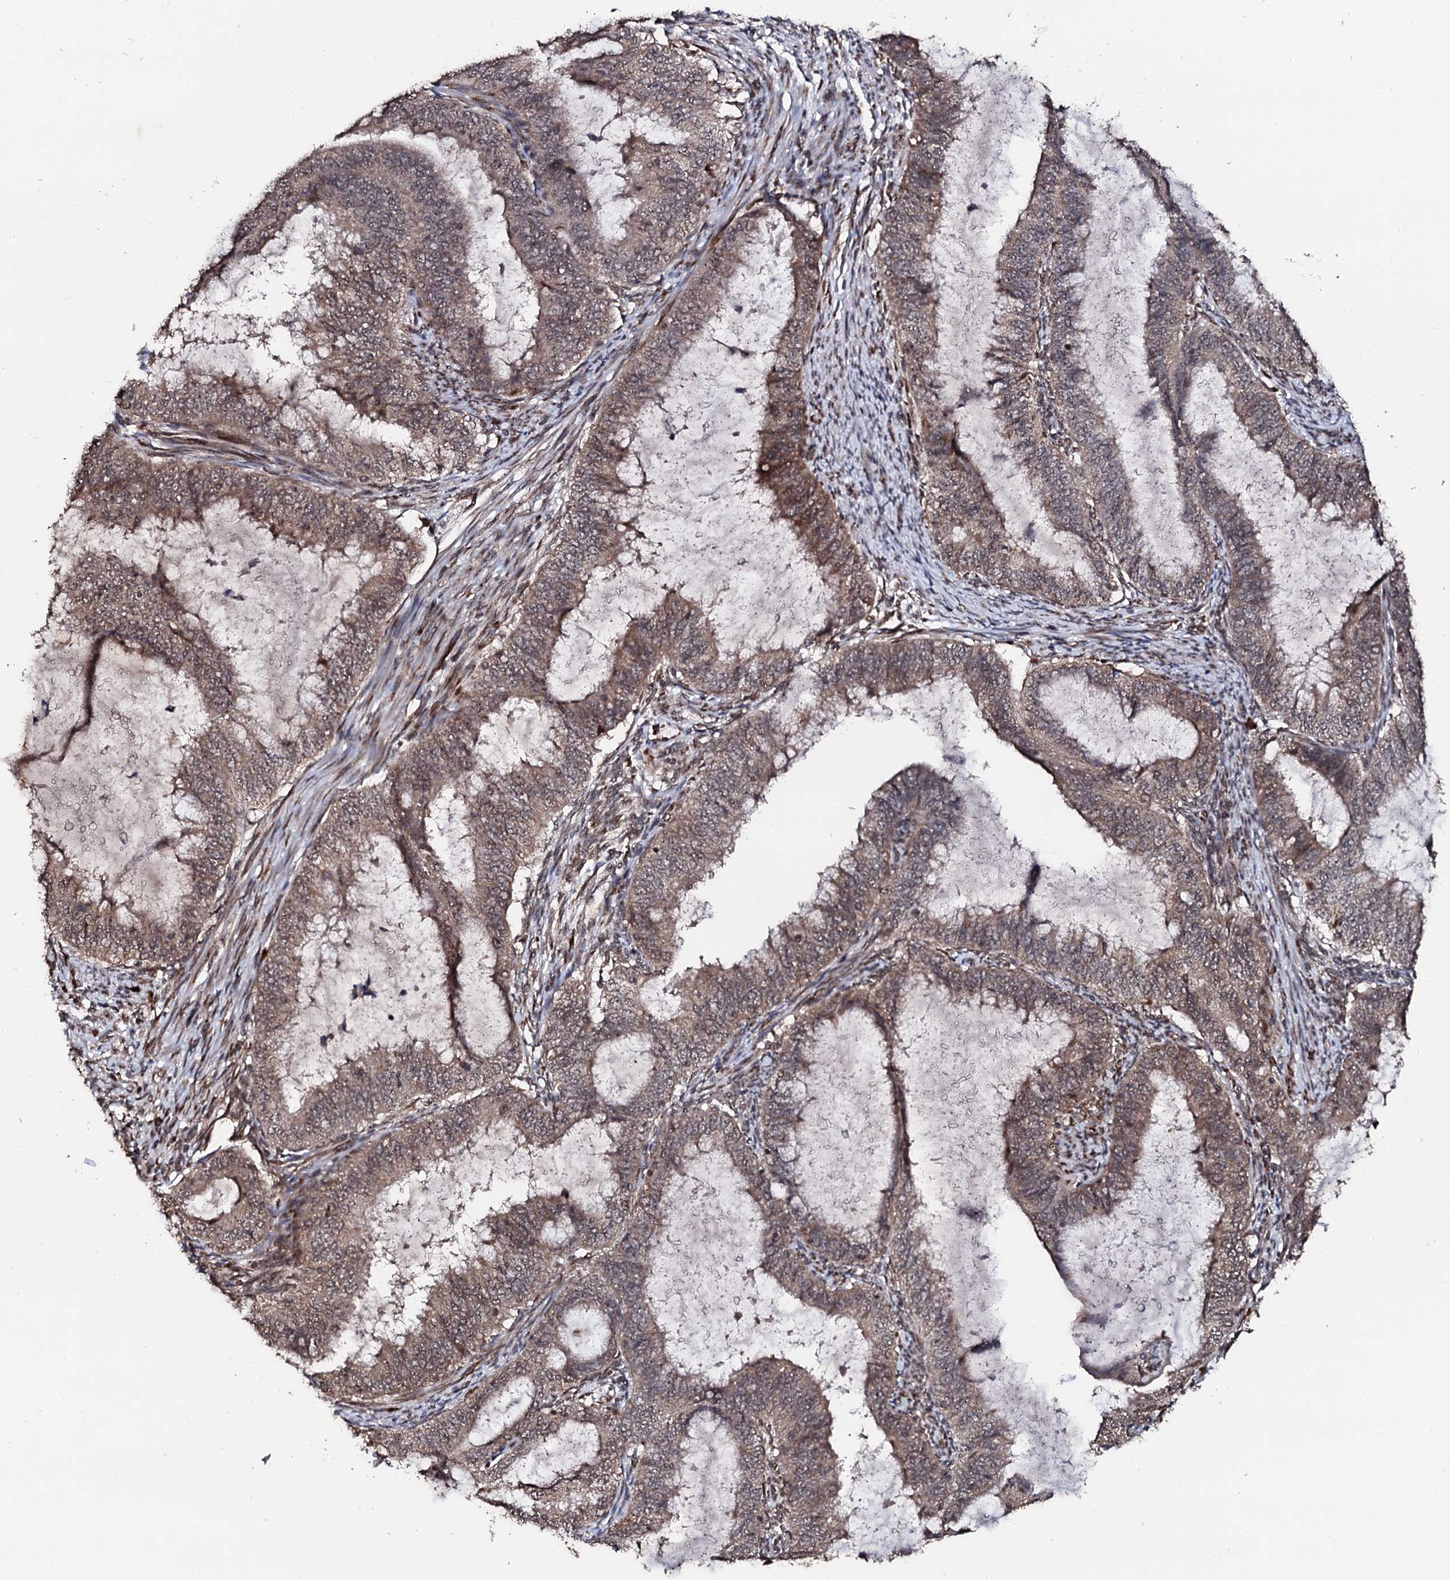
{"staining": {"intensity": "moderate", "quantity": ">75%", "location": "cytoplasmic/membranous"}, "tissue": "endometrial cancer", "cell_type": "Tumor cells", "image_type": "cancer", "snomed": [{"axis": "morphology", "description": "Adenocarcinoma, NOS"}, {"axis": "topography", "description": "Endometrium"}], "caption": "IHC of human endometrial cancer shows medium levels of moderate cytoplasmic/membranous staining in about >75% of tumor cells.", "gene": "FAM111A", "patient": {"sex": "female", "age": 51}}